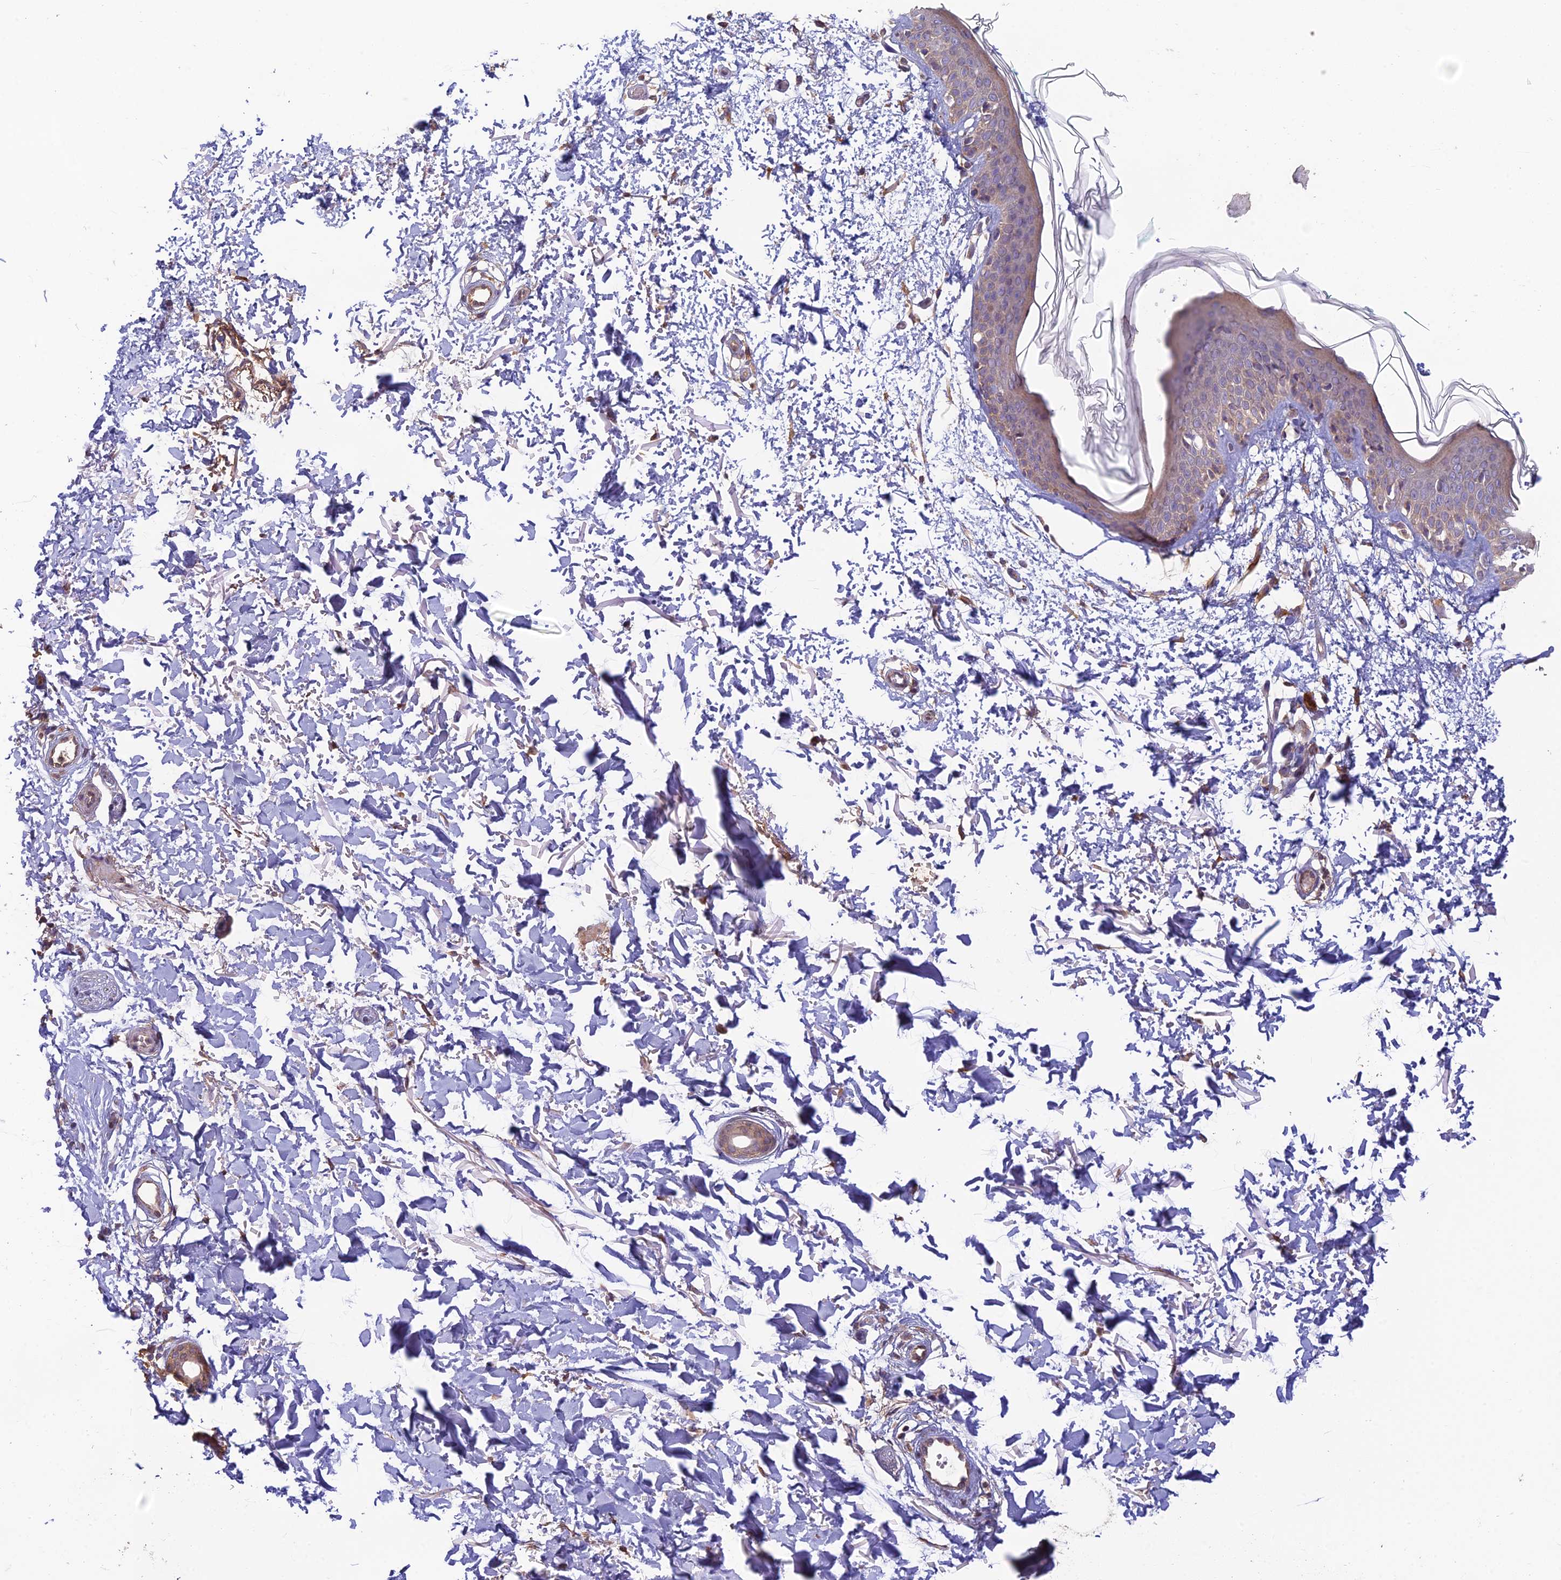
{"staining": {"intensity": "weak", "quantity": ">75%", "location": "cytoplasmic/membranous"}, "tissue": "skin", "cell_type": "Fibroblasts", "image_type": "normal", "snomed": [{"axis": "morphology", "description": "Normal tissue, NOS"}, {"axis": "topography", "description": "Skin"}], "caption": "Immunohistochemistry (IHC) (DAB) staining of normal human skin reveals weak cytoplasmic/membranous protein expression in about >75% of fibroblasts.", "gene": "MRNIP", "patient": {"sex": "male", "age": 66}}